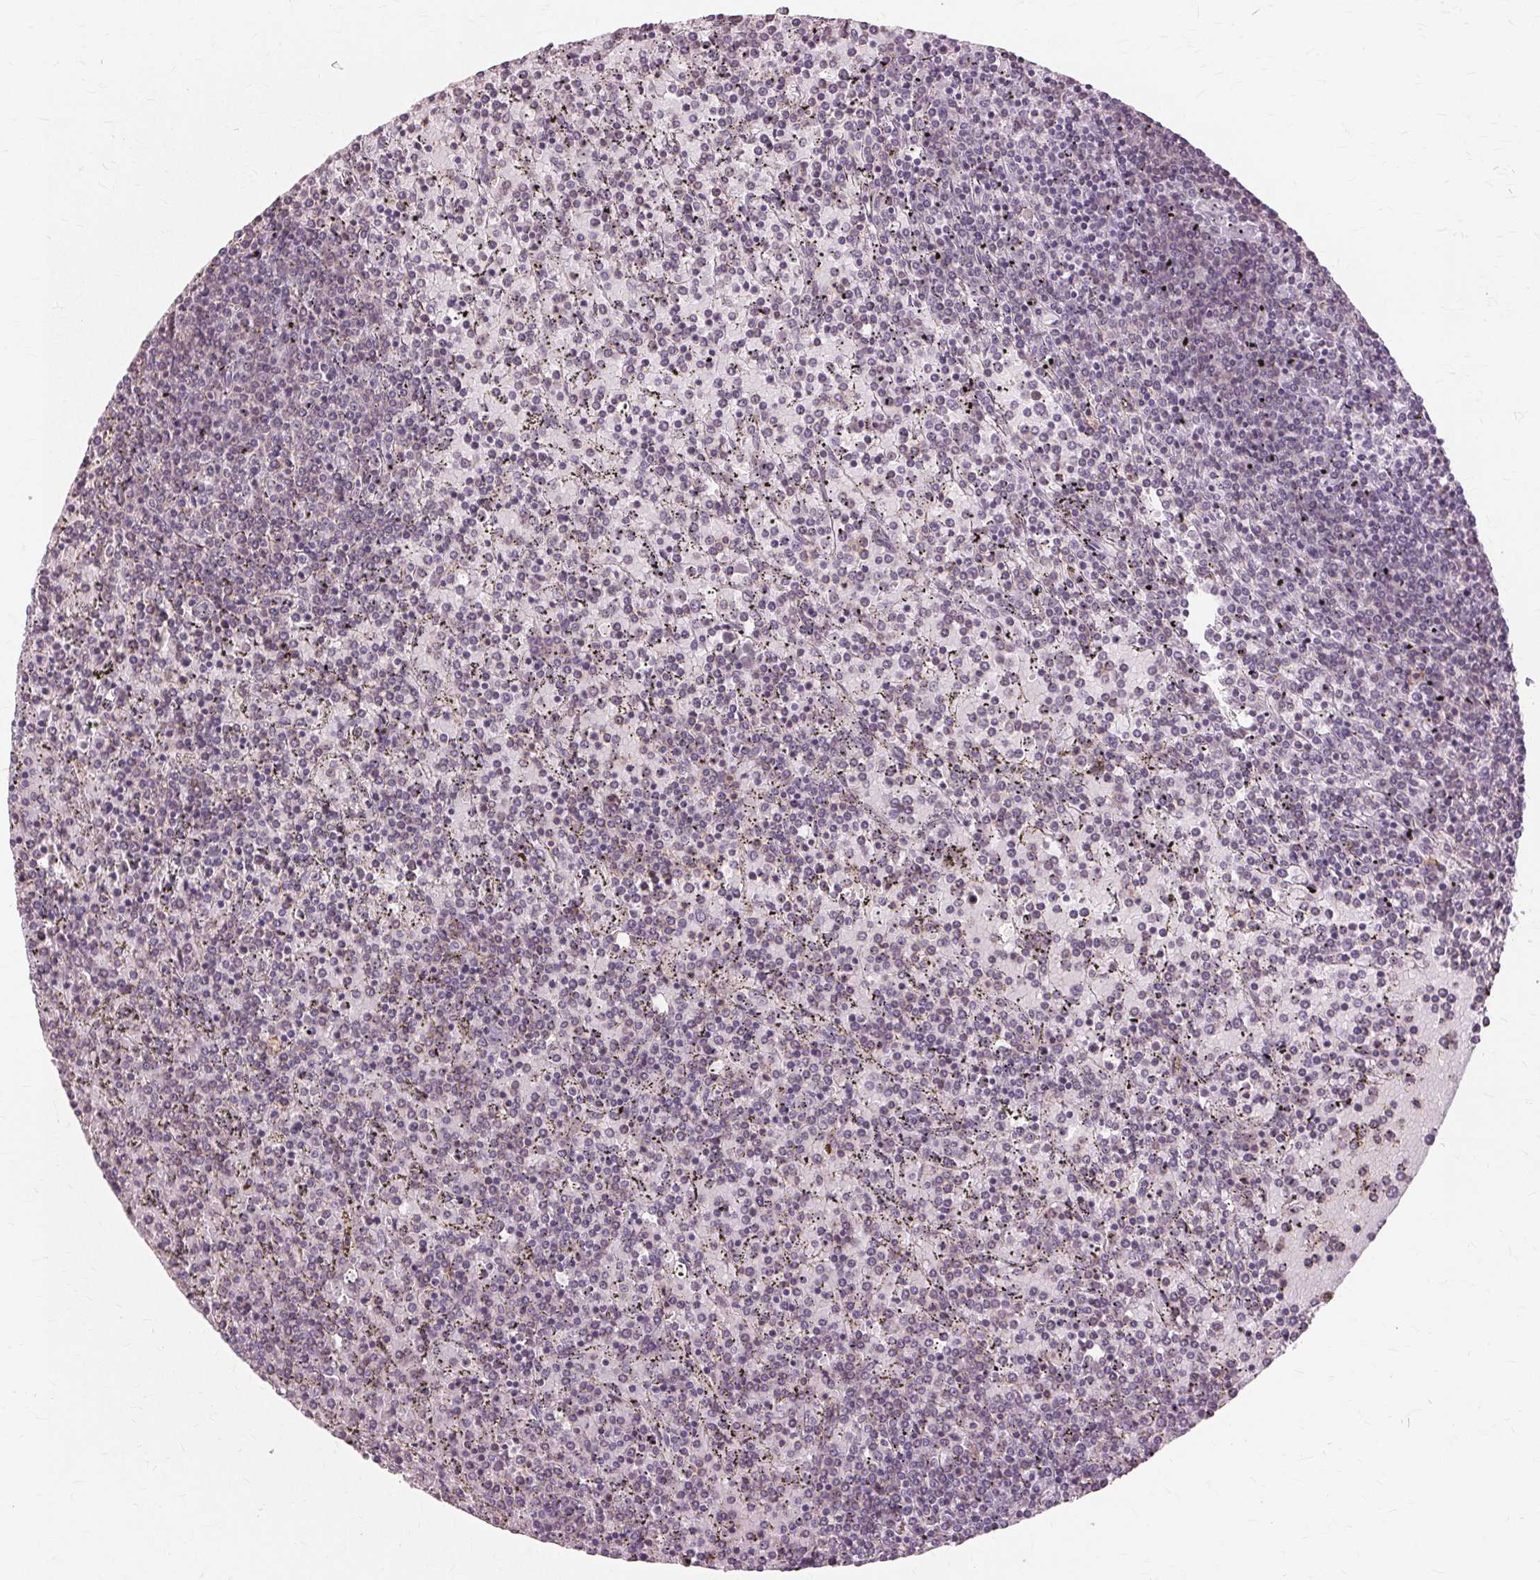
{"staining": {"intensity": "negative", "quantity": "none", "location": "none"}, "tissue": "lymphoma", "cell_type": "Tumor cells", "image_type": "cancer", "snomed": [{"axis": "morphology", "description": "Malignant lymphoma, non-Hodgkin's type, Low grade"}, {"axis": "topography", "description": "Spleen"}], "caption": "IHC of human malignant lymphoma, non-Hodgkin's type (low-grade) demonstrates no expression in tumor cells.", "gene": "SIGLEC6", "patient": {"sex": "female", "age": 77}}